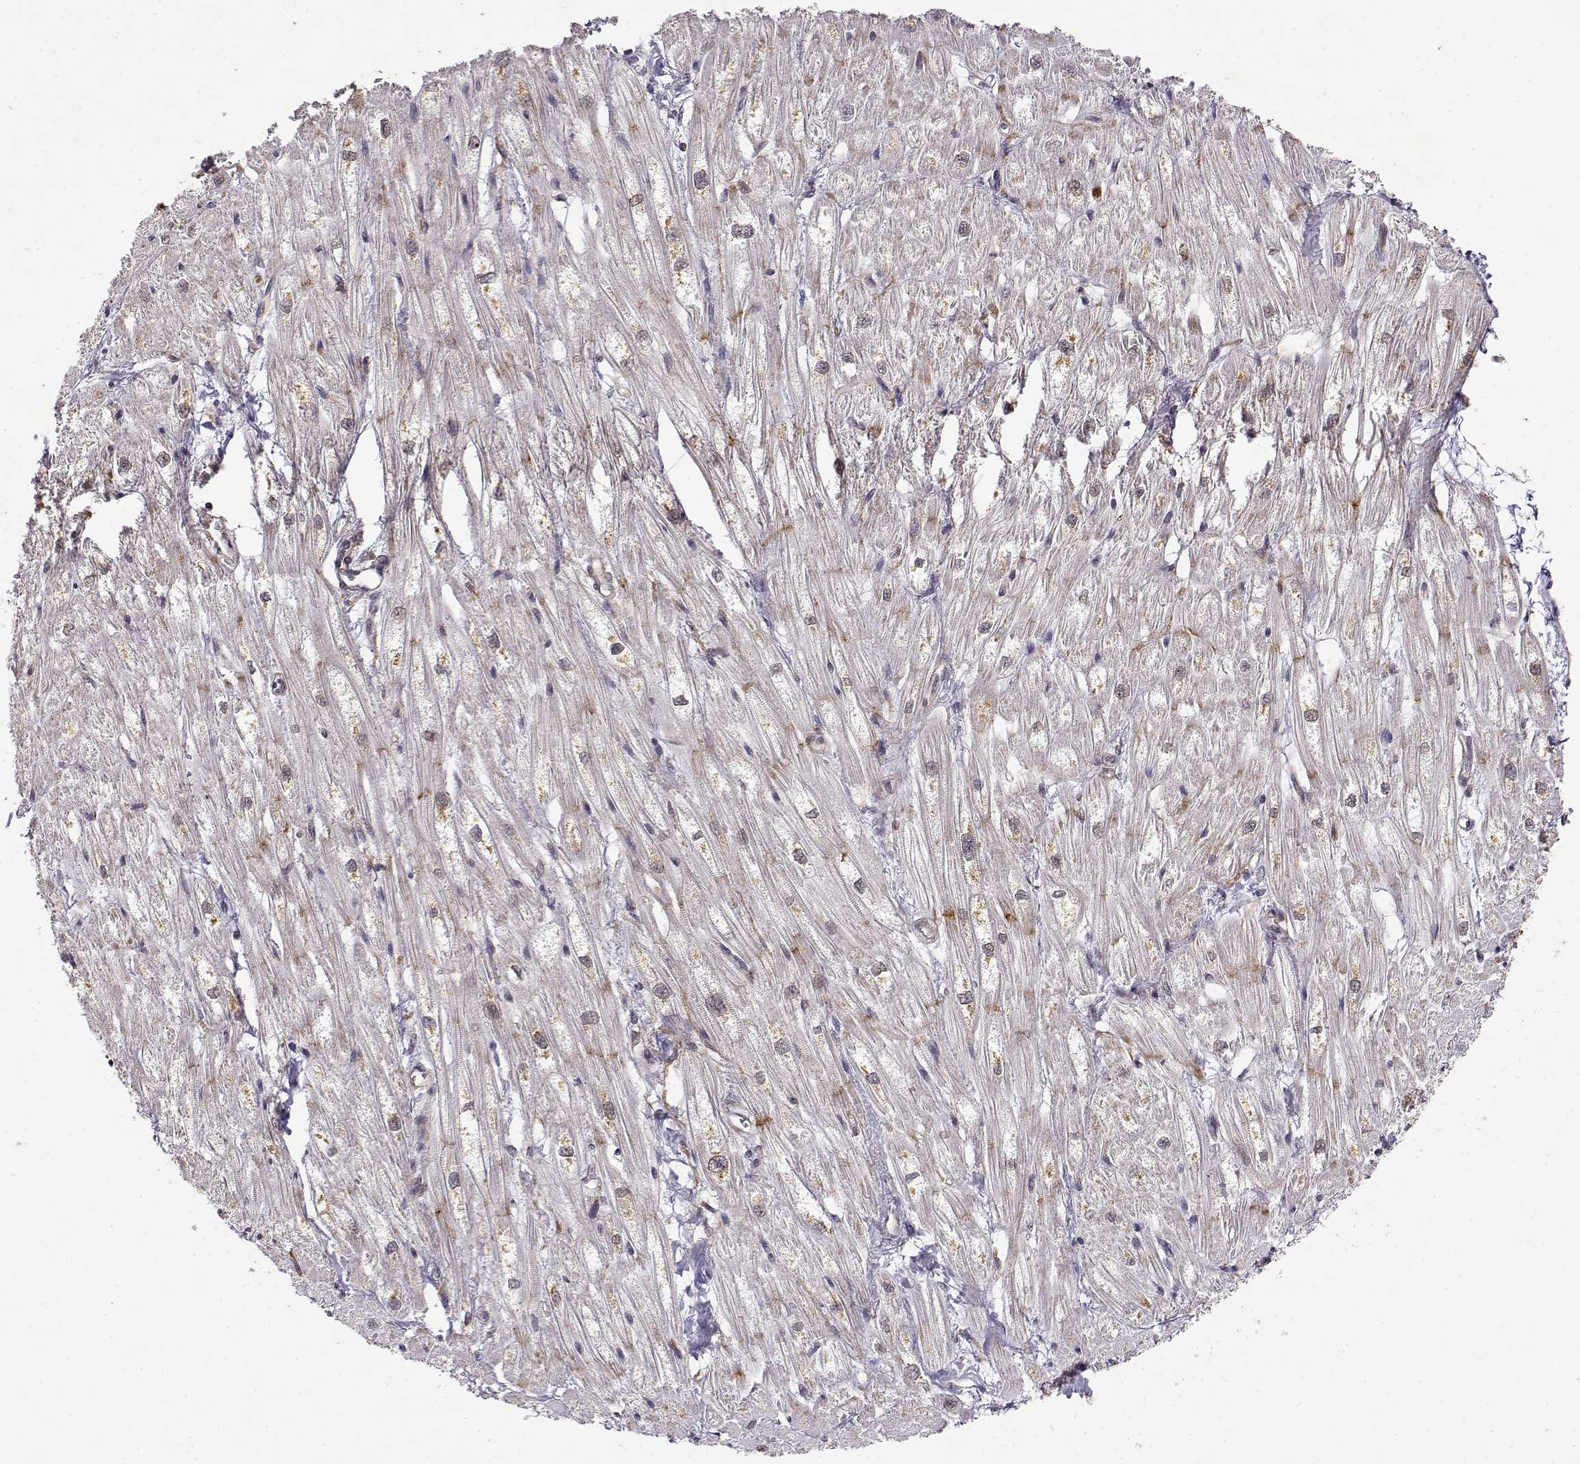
{"staining": {"intensity": "weak", "quantity": "<25%", "location": "cytoplasmic/membranous"}, "tissue": "heart muscle", "cell_type": "Cardiomyocytes", "image_type": "normal", "snomed": [{"axis": "morphology", "description": "Normal tissue, NOS"}, {"axis": "topography", "description": "Heart"}], "caption": "The immunohistochemistry (IHC) image has no significant positivity in cardiomyocytes of heart muscle.", "gene": "RNF13", "patient": {"sex": "male", "age": 61}}